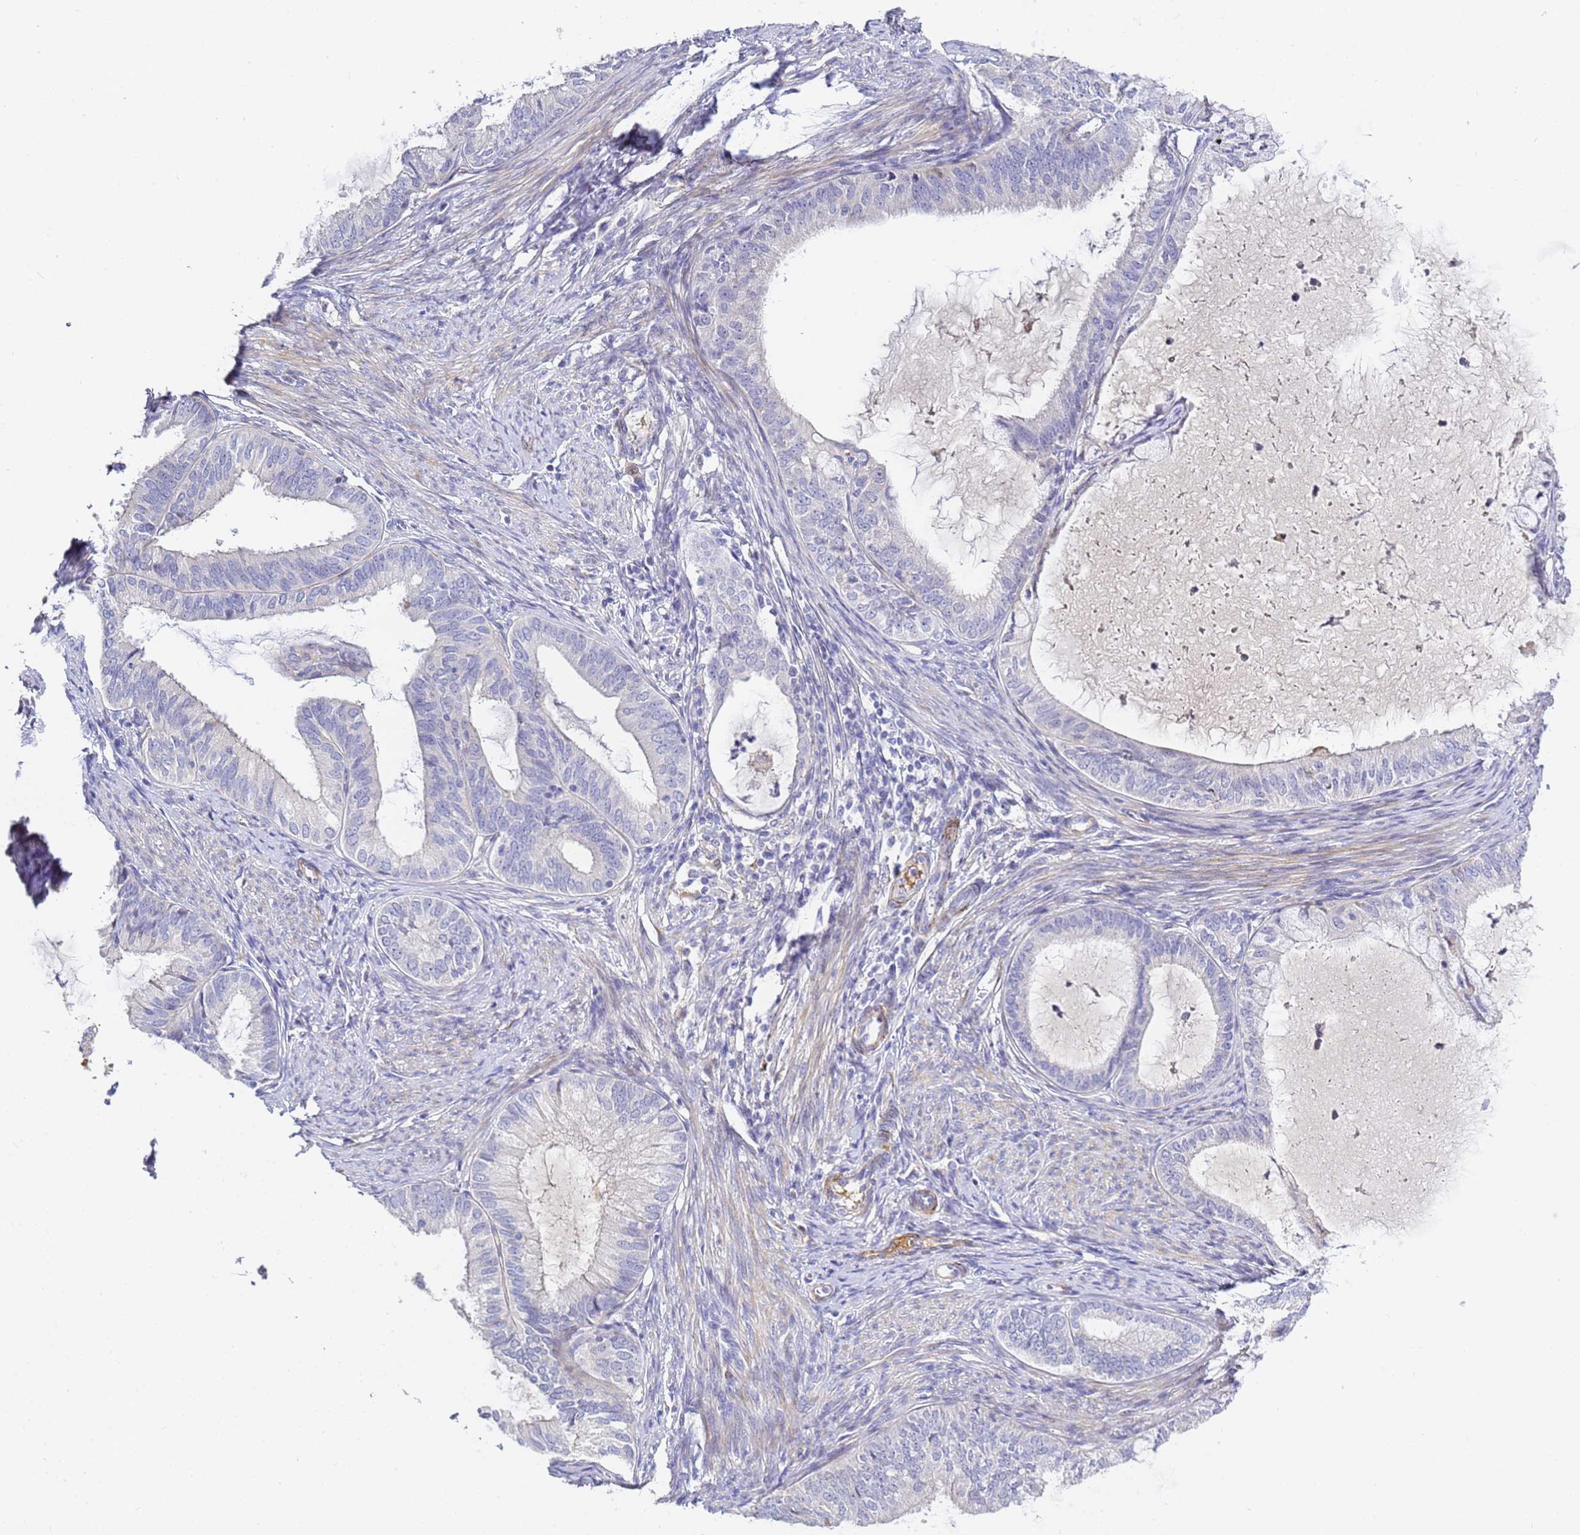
{"staining": {"intensity": "negative", "quantity": "none", "location": "none"}, "tissue": "endometrial cancer", "cell_type": "Tumor cells", "image_type": "cancer", "snomed": [{"axis": "morphology", "description": "Adenocarcinoma, NOS"}, {"axis": "topography", "description": "Endometrium"}], "caption": "This is an IHC micrograph of endometrial cancer (adenocarcinoma). There is no expression in tumor cells.", "gene": "CFH", "patient": {"sex": "female", "age": 86}}